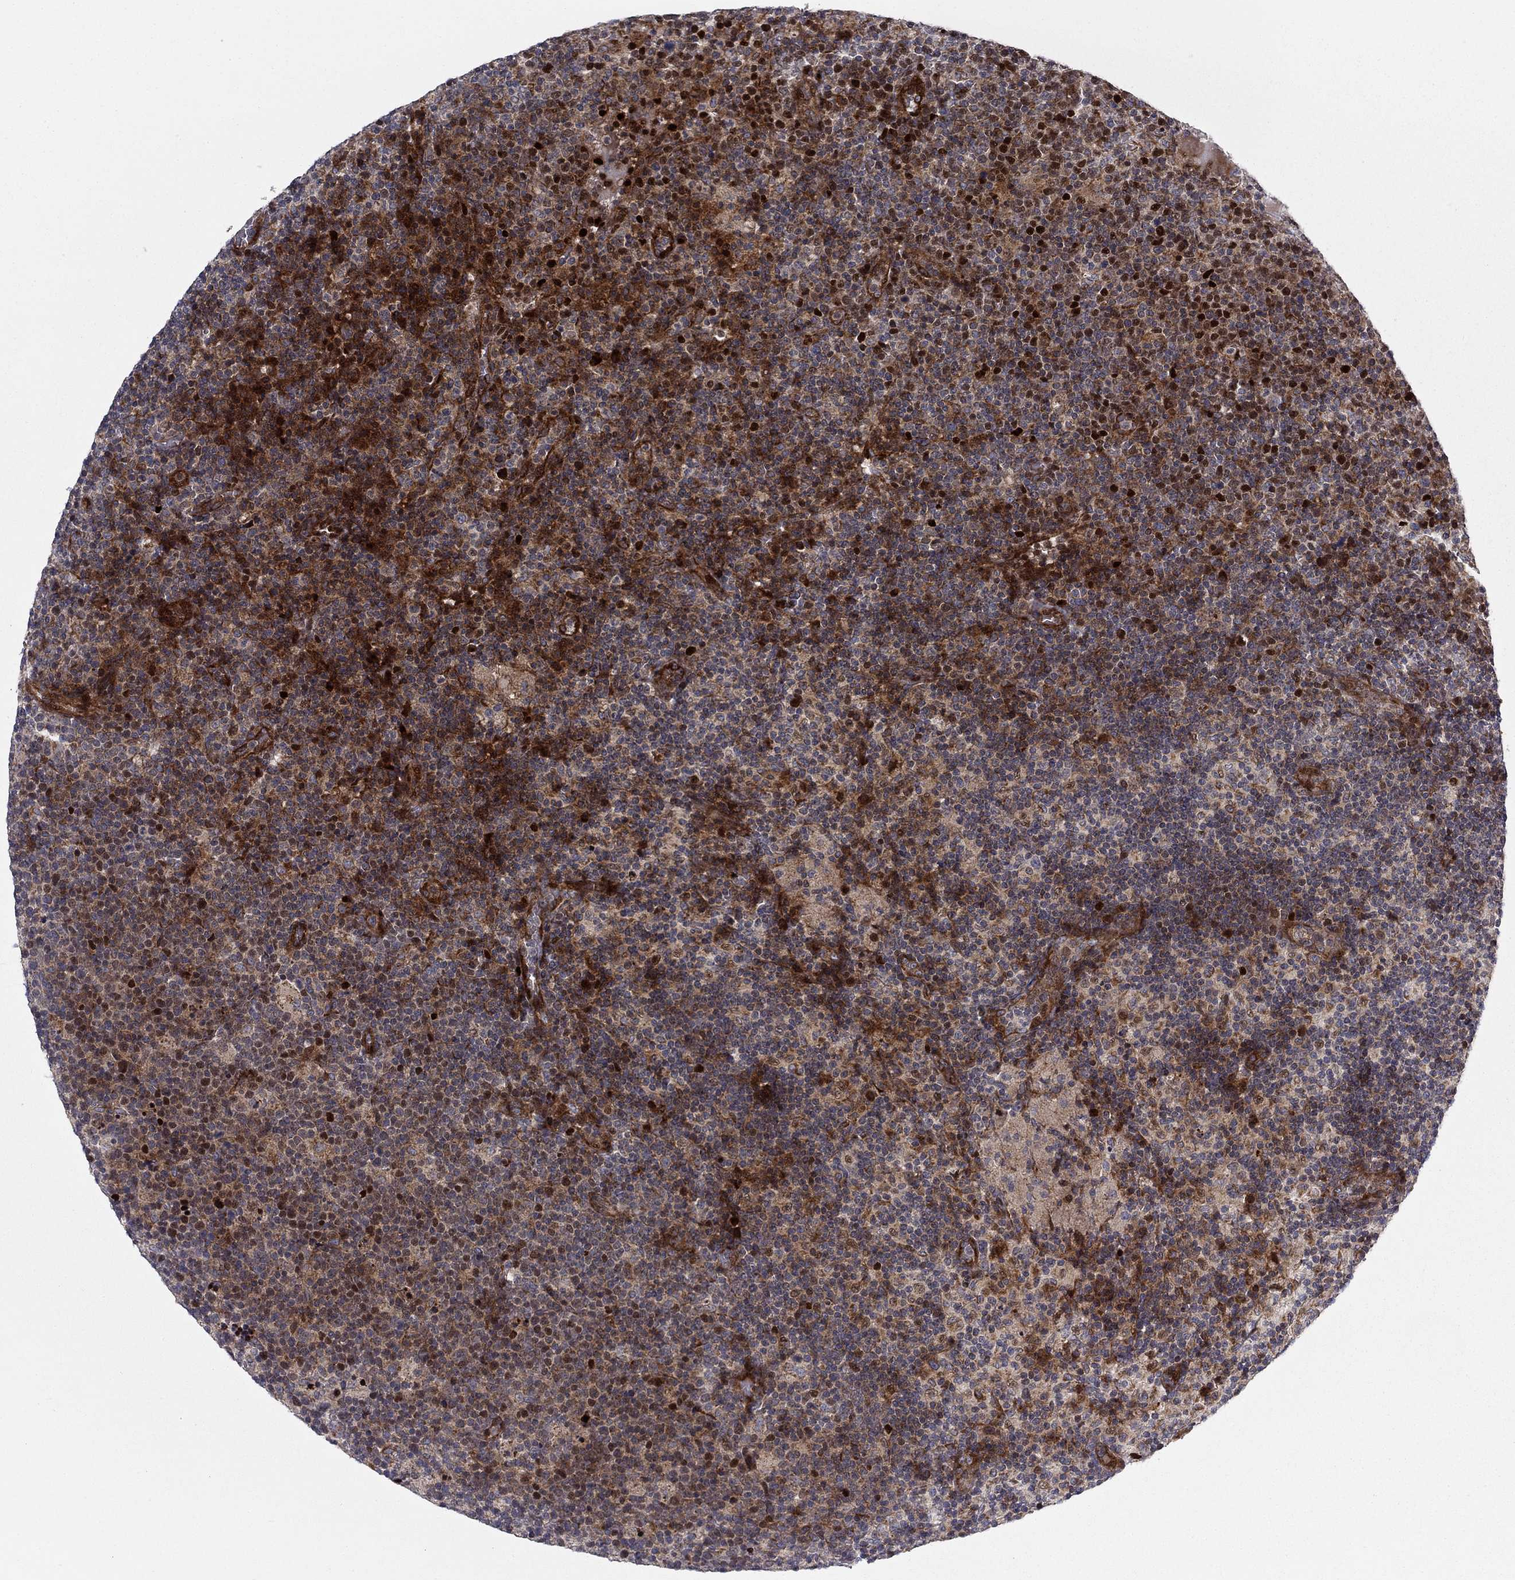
{"staining": {"intensity": "strong", "quantity": "25%-75%", "location": "cytoplasmic/membranous,nuclear"}, "tissue": "lymphoma", "cell_type": "Tumor cells", "image_type": "cancer", "snomed": [{"axis": "morphology", "description": "Malignant lymphoma, non-Hodgkin's type, High grade"}, {"axis": "topography", "description": "Lymph node"}], "caption": "IHC image of lymphoma stained for a protein (brown), which shows high levels of strong cytoplasmic/membranous and nuclear positivity in approximately 25%-75% of tumor cells.", "gene": "MIOS", "patient": {"sex": "male", "age": 61}}